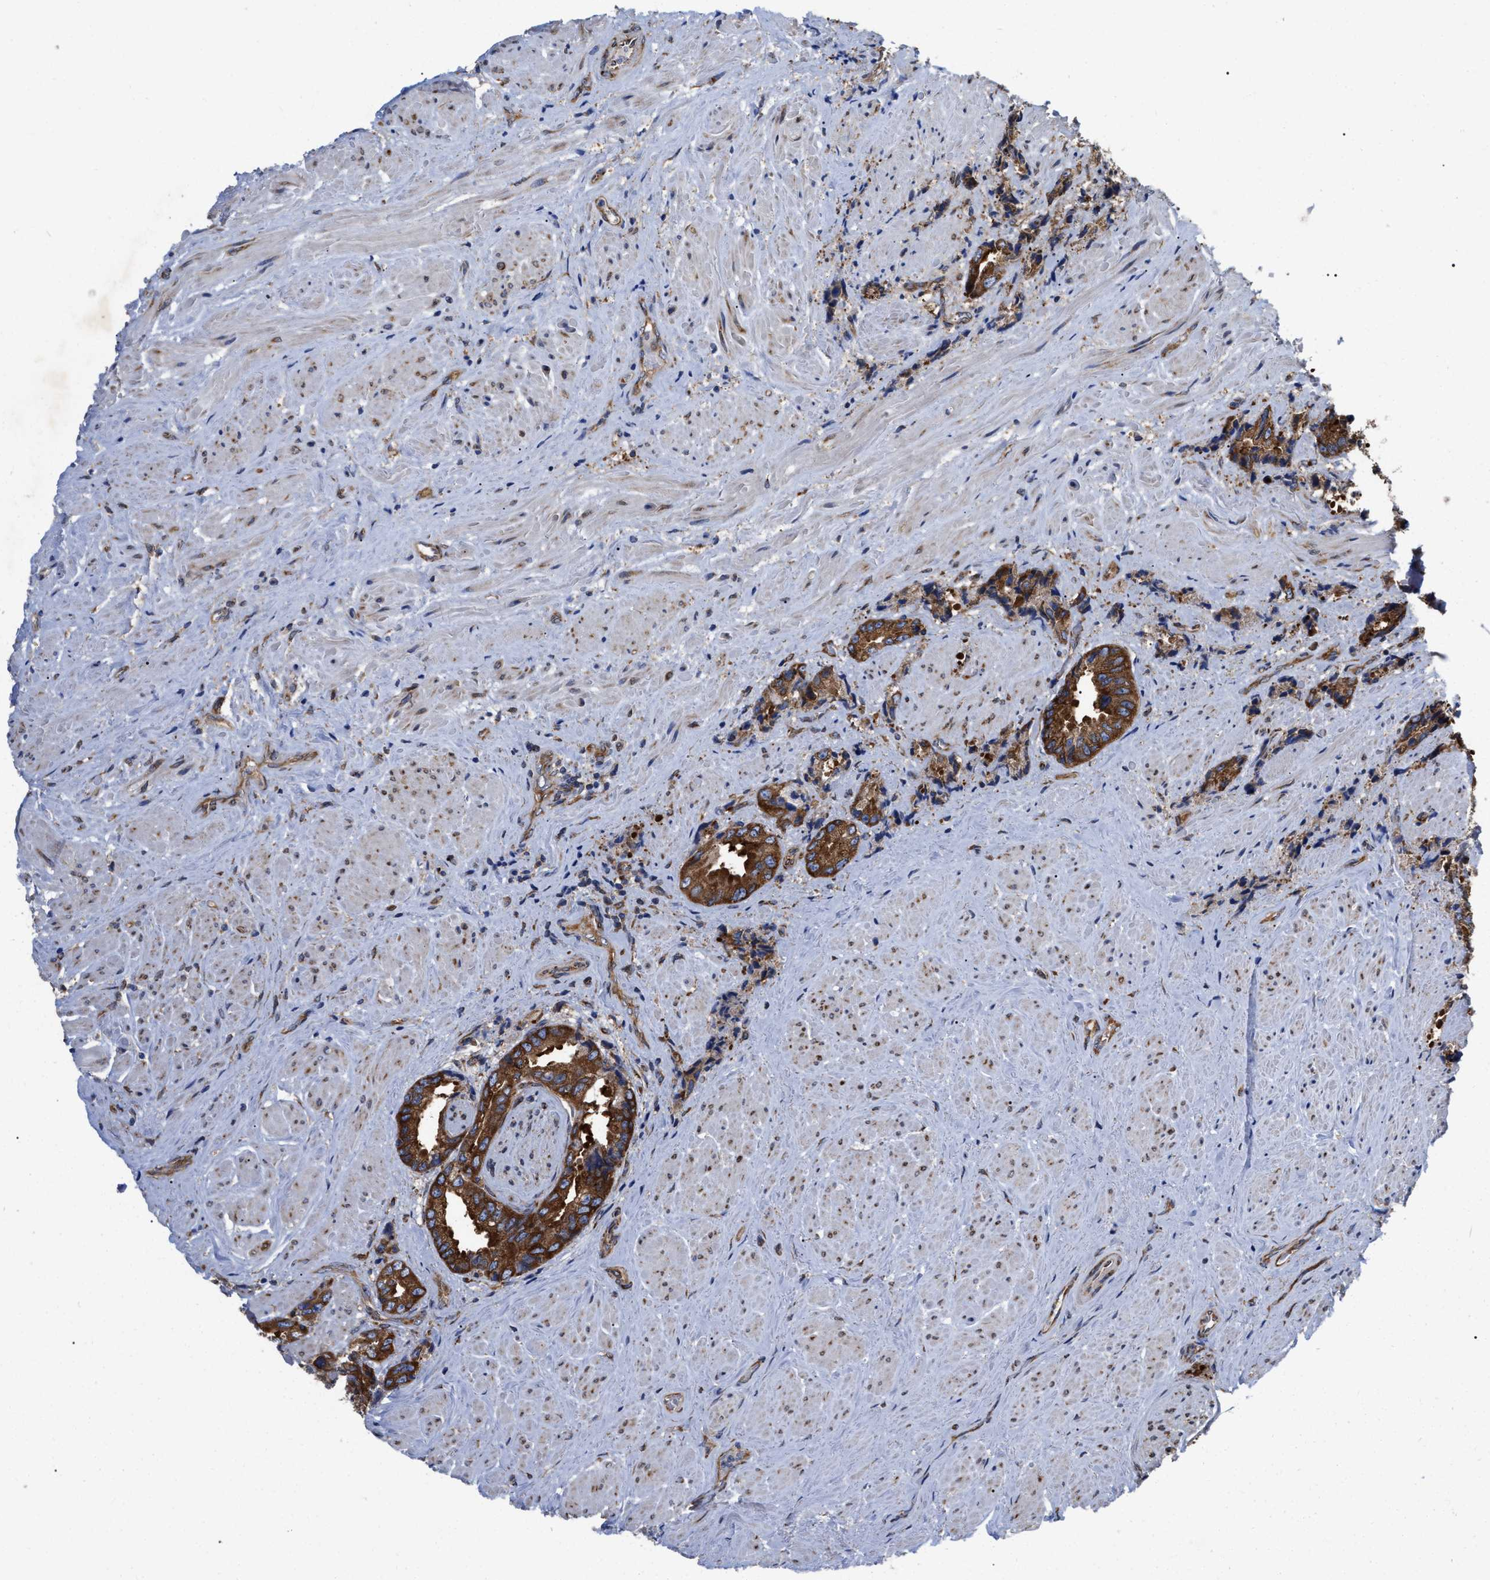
{"staining": {"intensity": "strong", "quantity": ">75%", "location": "cytoplasmic/membranous"}, "tissue": "prostate cancer", "cell_type": "Tumor cells", "image_type": "cancer", "snomed": [{"axis": "morphology", "description": "Adenocarcinoma, High grade"}, {"axis": "topography", "description": "Prostate"}], "caption": "There is high levels of strong cytoplasmic/membranous positivity in tumor cells of adenocarcinoma (high-grade) (prostate), as demonstrated by immunohistochemical staining (brown color).", "gene": "FAM120A", "patient": {"sex": "male", "age": 61}}